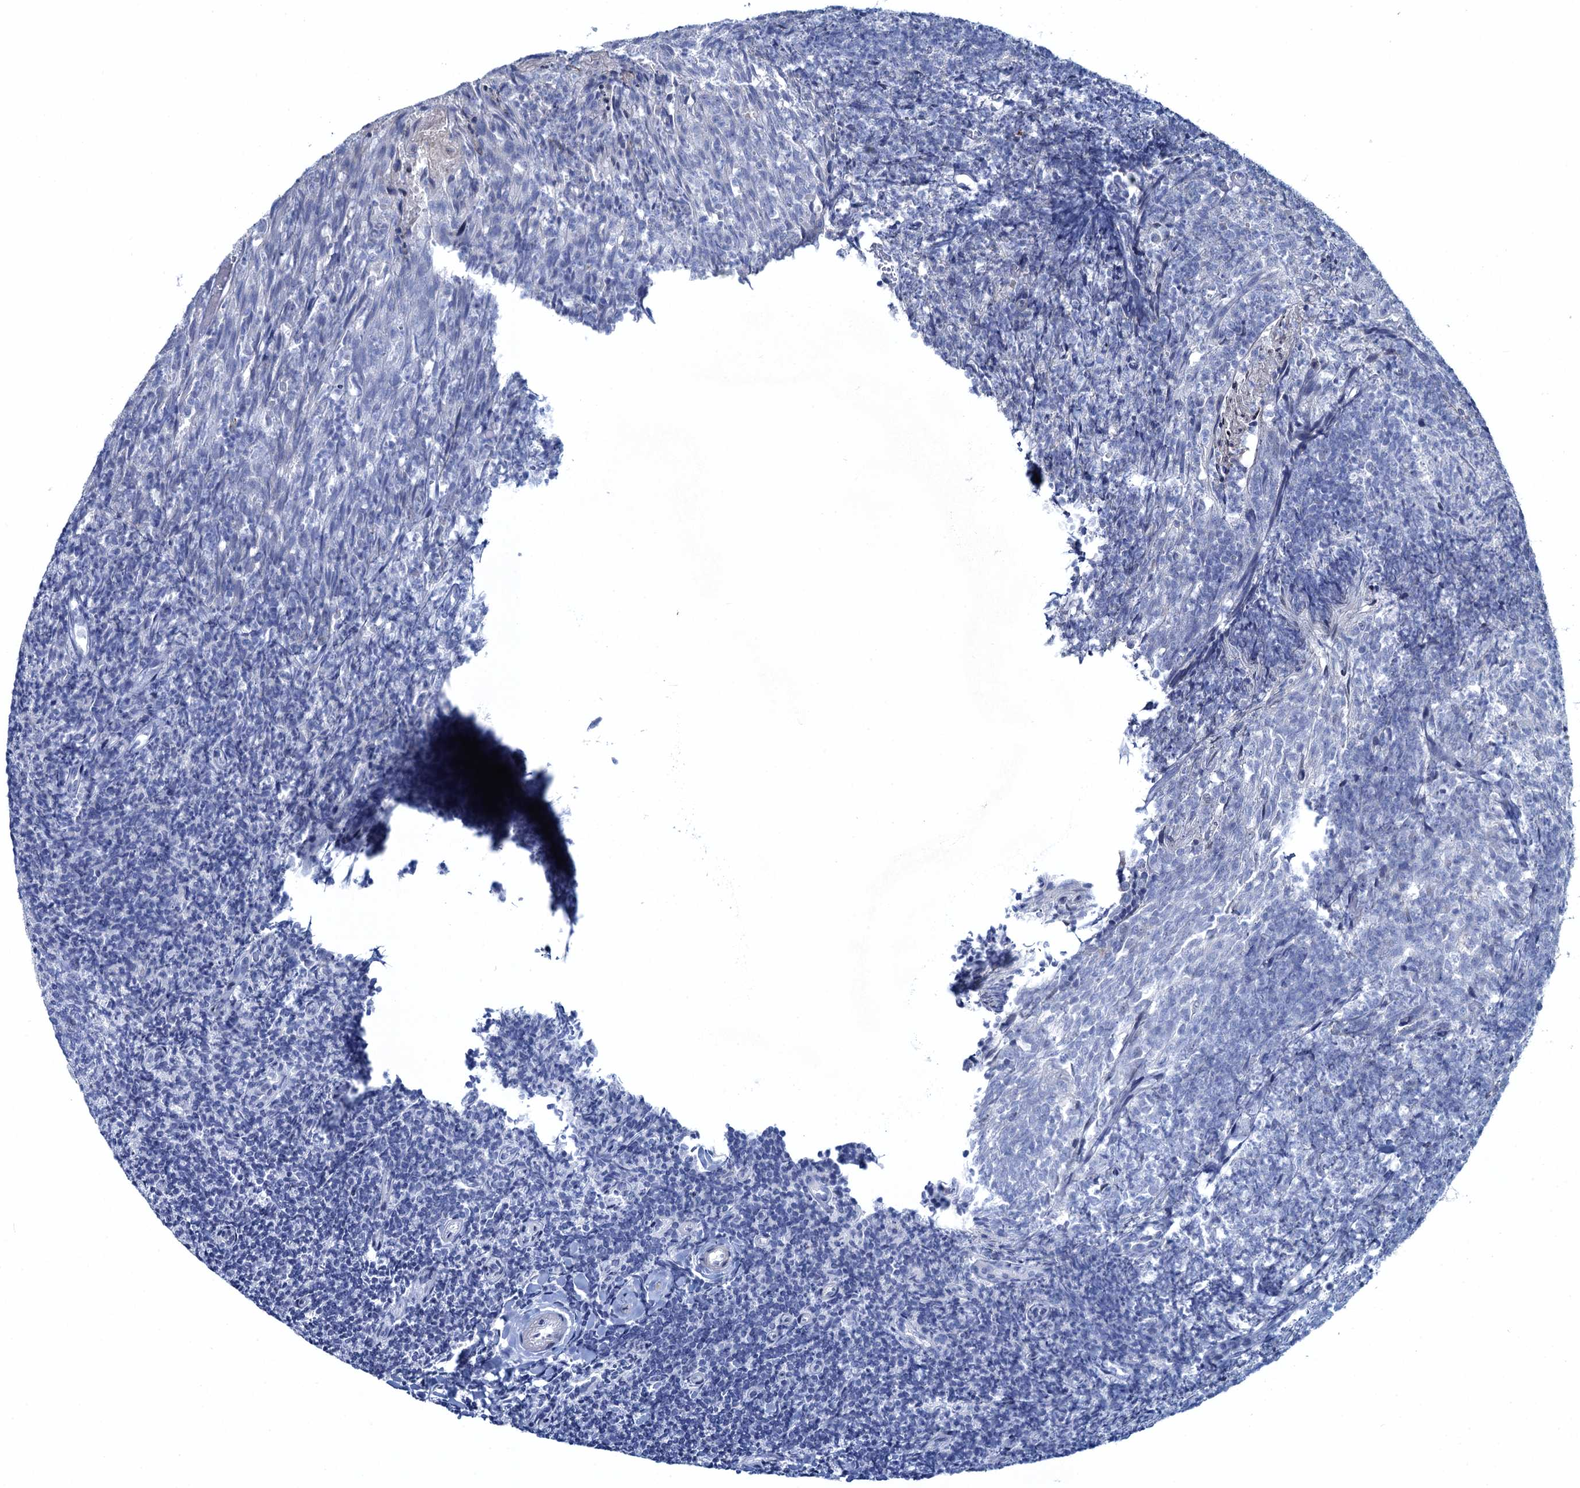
{"staining": {"intensity": "negative", "quantity": "none", "location": "none"}, "tissue": "tonsil", "cell_type": "Germinal center cells", "image_type": "normal", "snomed": [{"axis": "morphology", "description": "Normal tissue, NOS"}, {"axis": "topography", "description": "Tonsil"}], "caption": "Protein analysis of benign tonsil exhibits no significant expression in germinal center cells. (IHC, brightfield microscopy, high magnification).", "gene": "TOX3", "patient": {"sex": "female", "age": 10}}